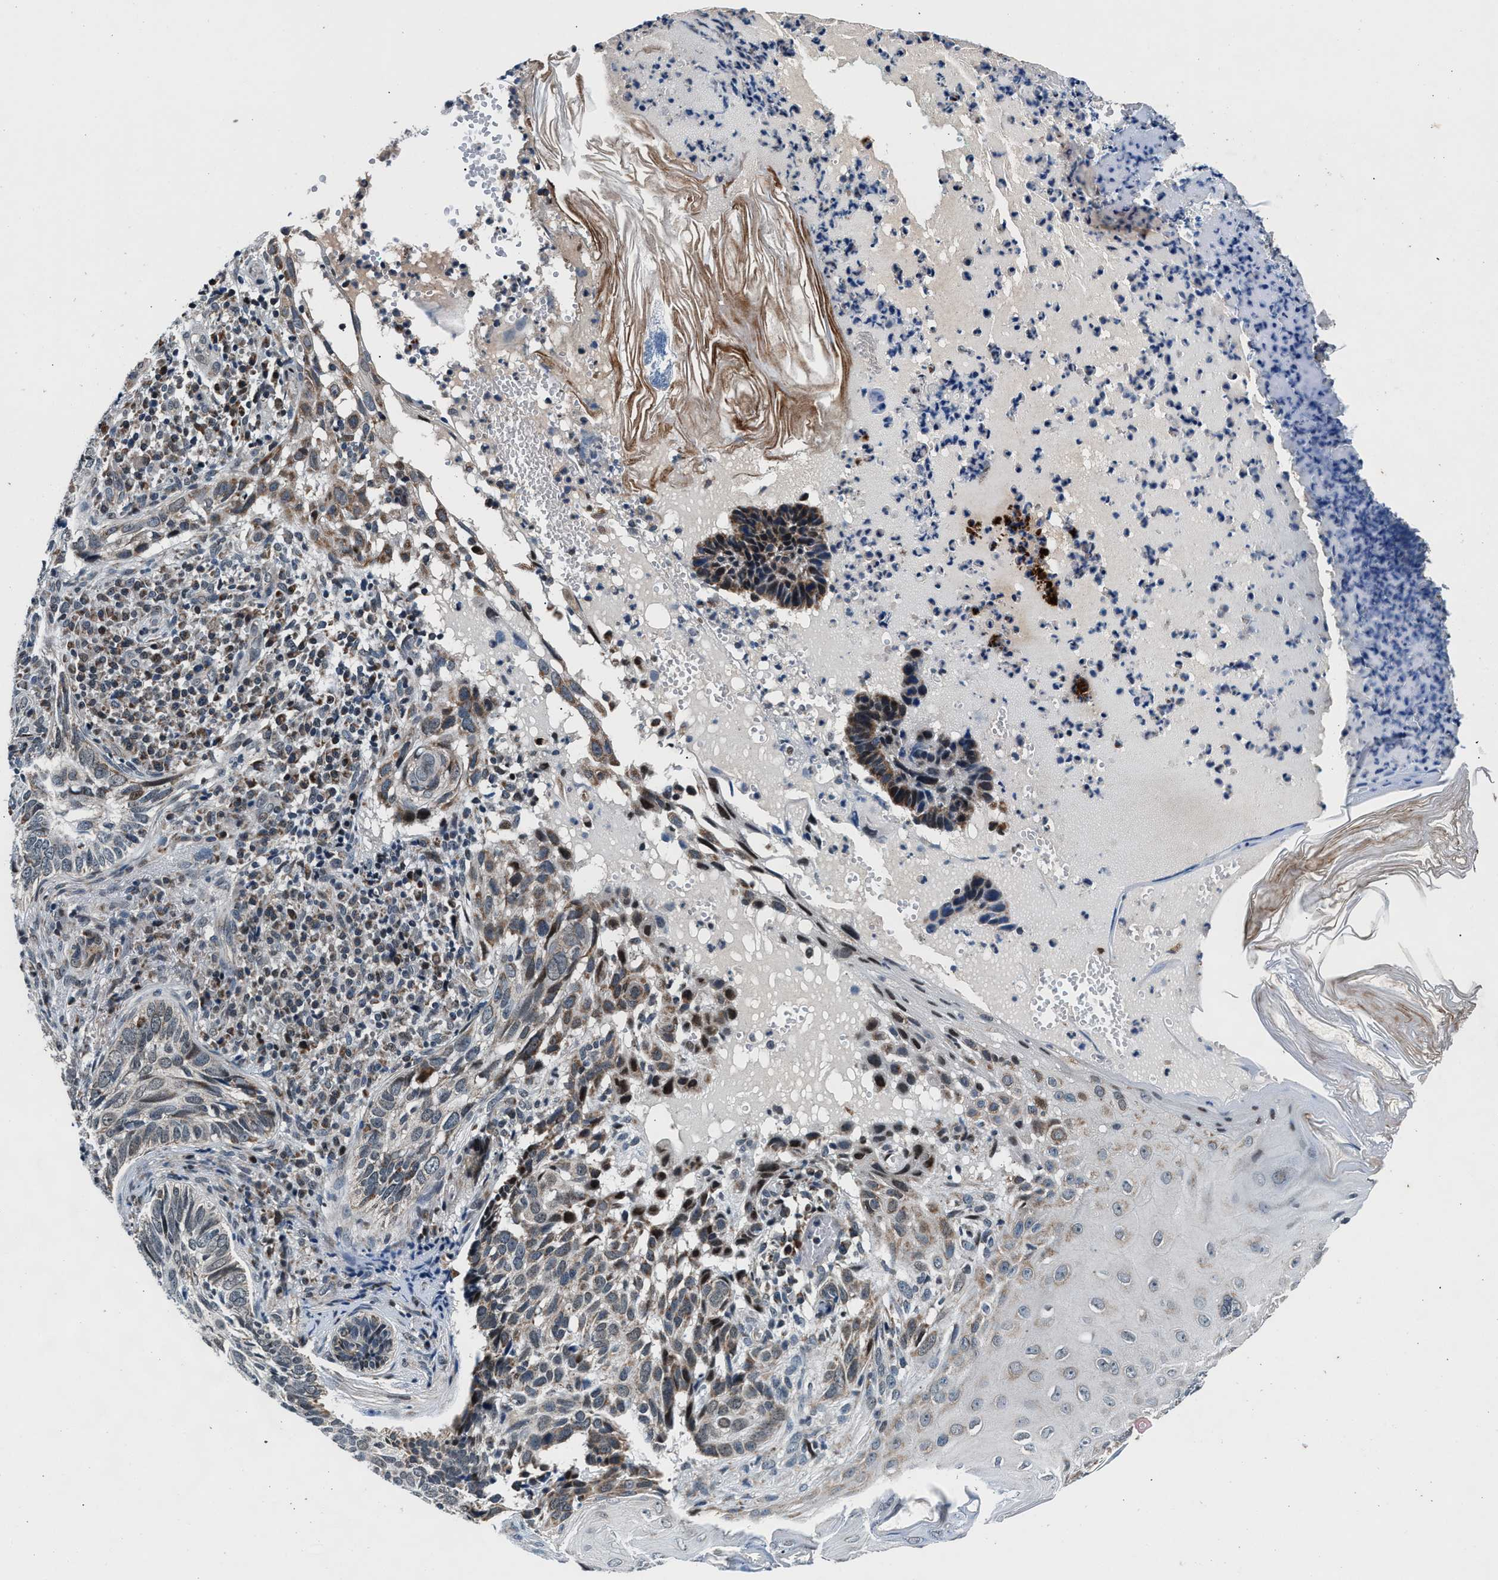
{"staining": {"intensity": "moderate", "quantity": "<25%", "location": "cytoplasmic/membranous,nuclear"}, "tissue": "skin cancer", "cell_type": "Tumor cells", "image_type": "cancer", "snomed": [{"axis": "morphology", "description": "Basal cell carcinoma"}, {"axis": "topography", "description": "Skin"}], "caption": "Human basal cell carcinoma (skin) stained for a protein (brown) demonstrates moderate cytoplasmic/membranous and nuclear positive staining in about <25% of tumor cells.", "gene": "PRRC2B", "patient": {"sex": "female", "age": 89}}